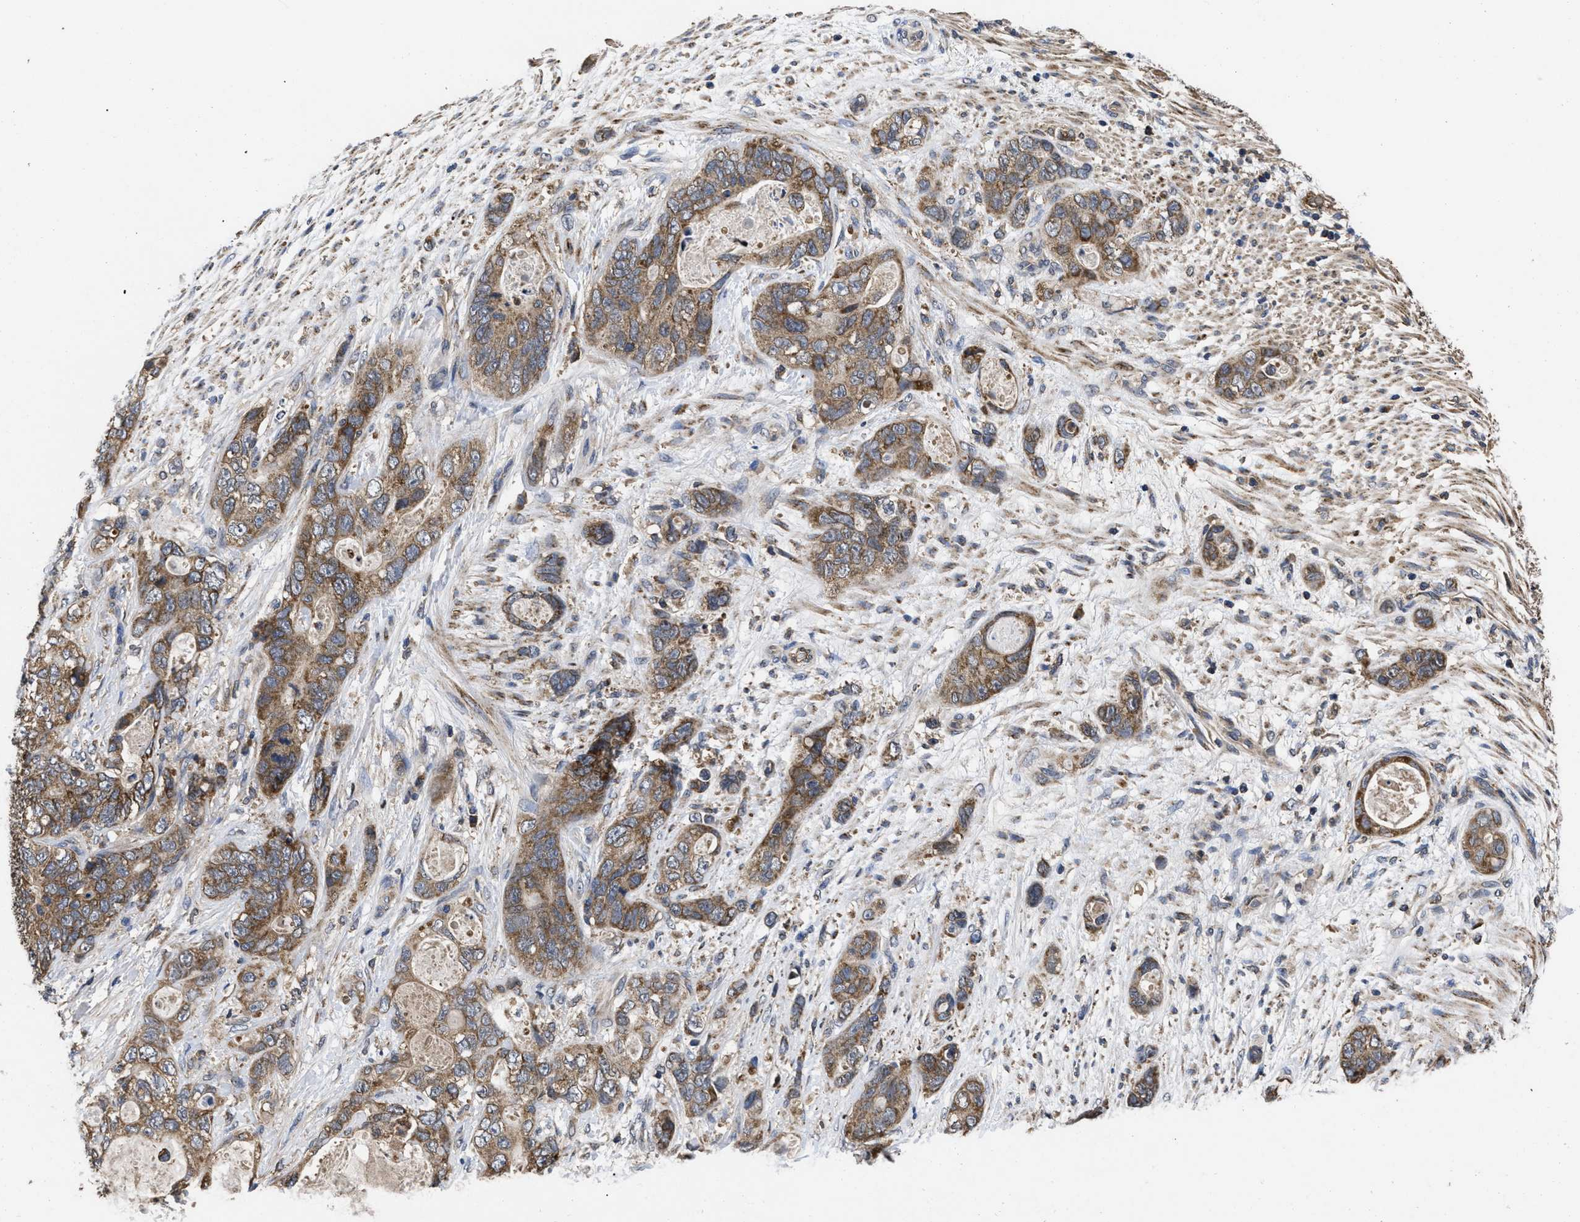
{"staining": {"intensity": "moderate", "quantity": ">75%", "location": "cytoplasmic/membranous"}, "tissue": "stomach cancer", "cell_type": "Tumor cells", "image_type": "cancer", "snomed": [{"axis": "morphology", "description": "Normal tissue, NOS"}, {"axis": "morphology", "description": "Adenocarcinoma, NOS"}, {"axis": "topography", "description": "Stomach"}], "caption": "Immunohistochemistry (DAB) staining of adenocarcinoma (stomach) reveals moderate cytoplasmic/membranous protein positivity in about >75% of tumor cells.", "gene": "LRRC3", "patient": {"sex": "female", "age": 89}}